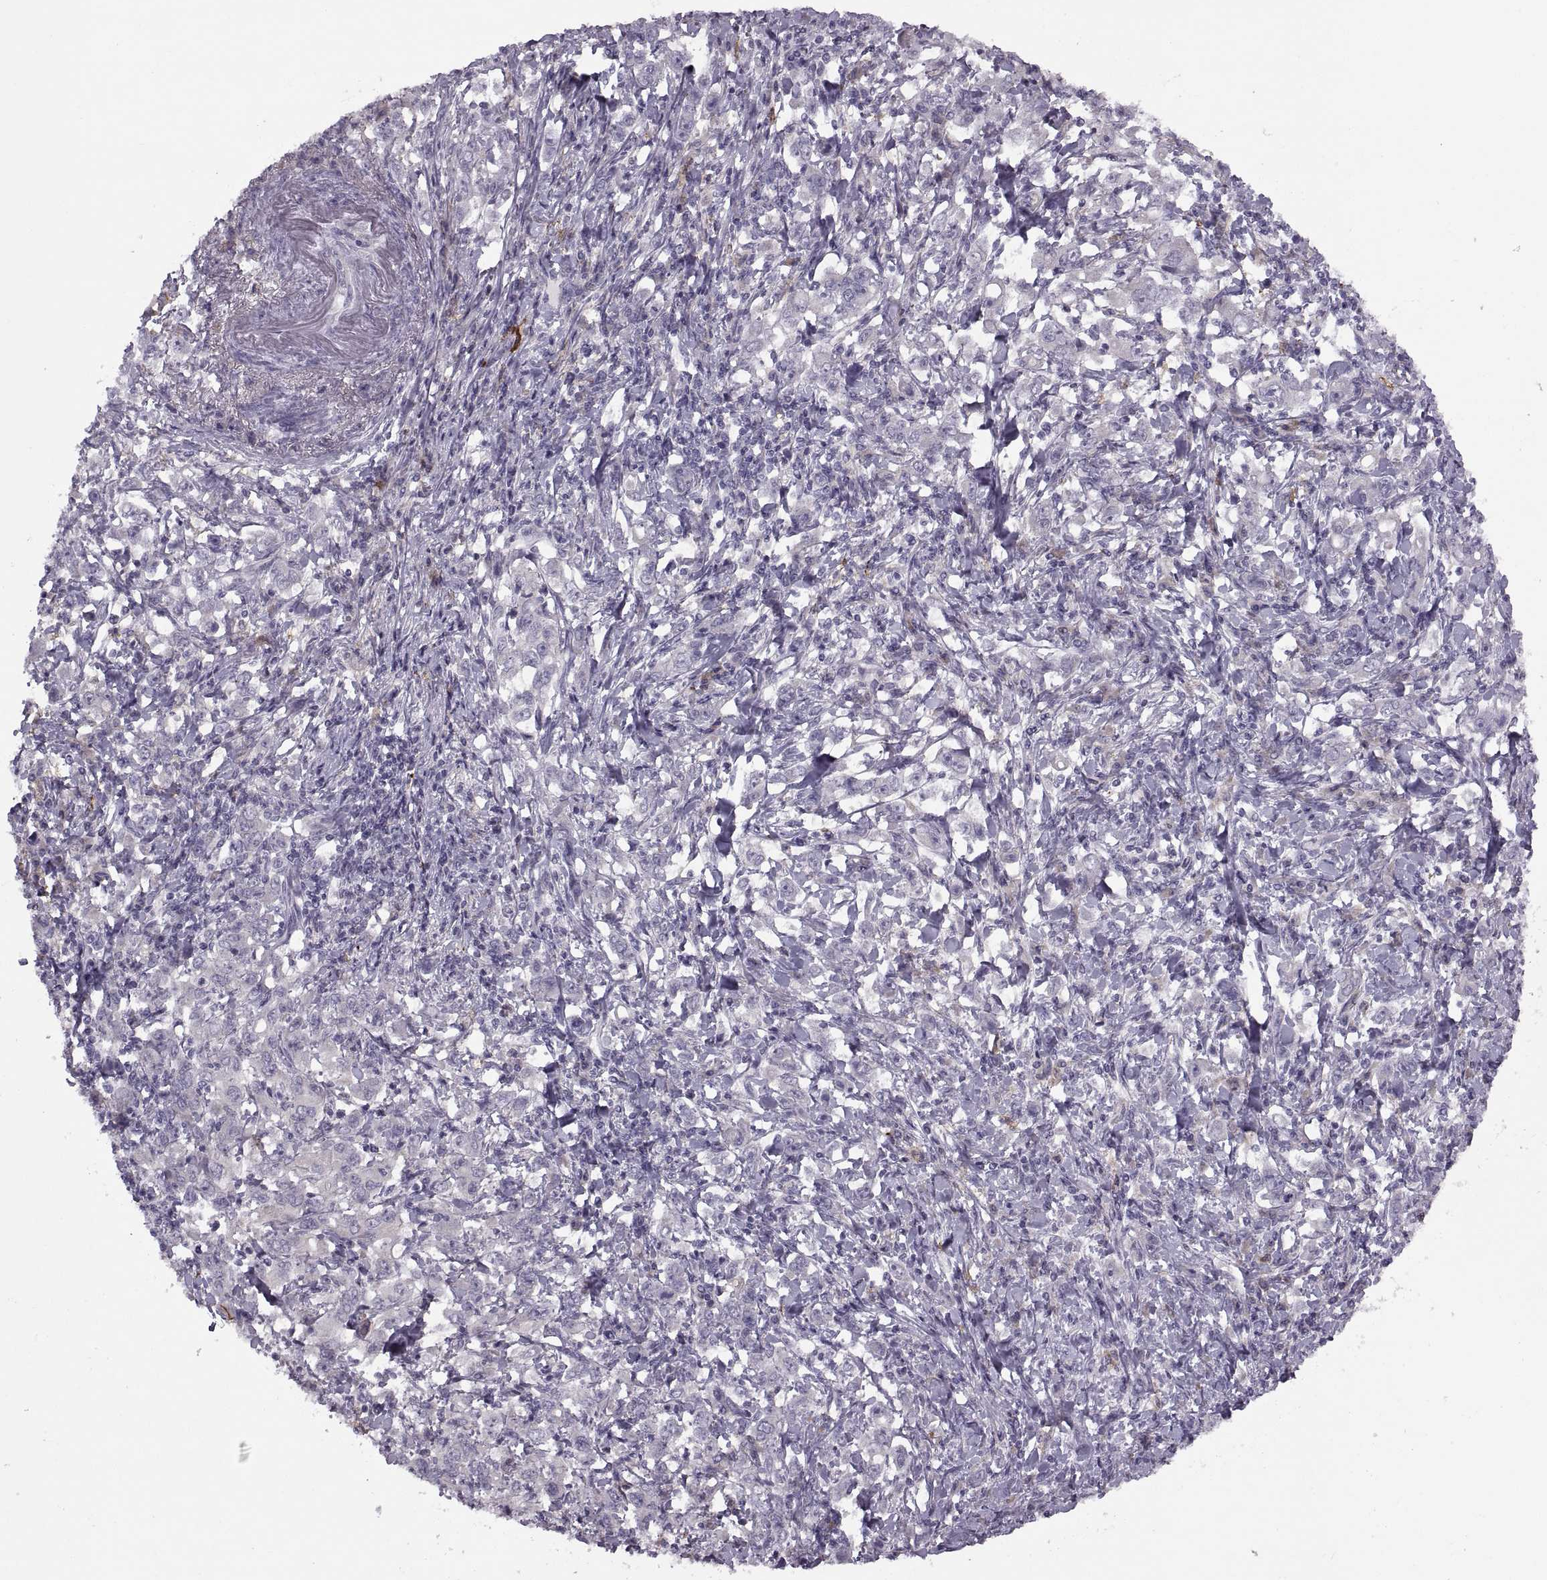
{"staining": {"intensity": "negative", "quantity": "none", "location": "none"}, "tissue": "stomach cancer", "cell_type": "Tumor cells", "image_type": "cancer", "snomed": [{"axis": "morphology", "description": "Adenocarcinoma, NOS"}, {"axis": "topography", "description": "Stomach, lower"}], "caption": "Immunohistochemistry (IHC) of human stomach adenocarcinoma displays no positivity in tumor cells. (Brightfield microscopy of DAB IHC at high magnification).", "gene": "H2AP", "patient": {"sex": "female", "age": 72}}